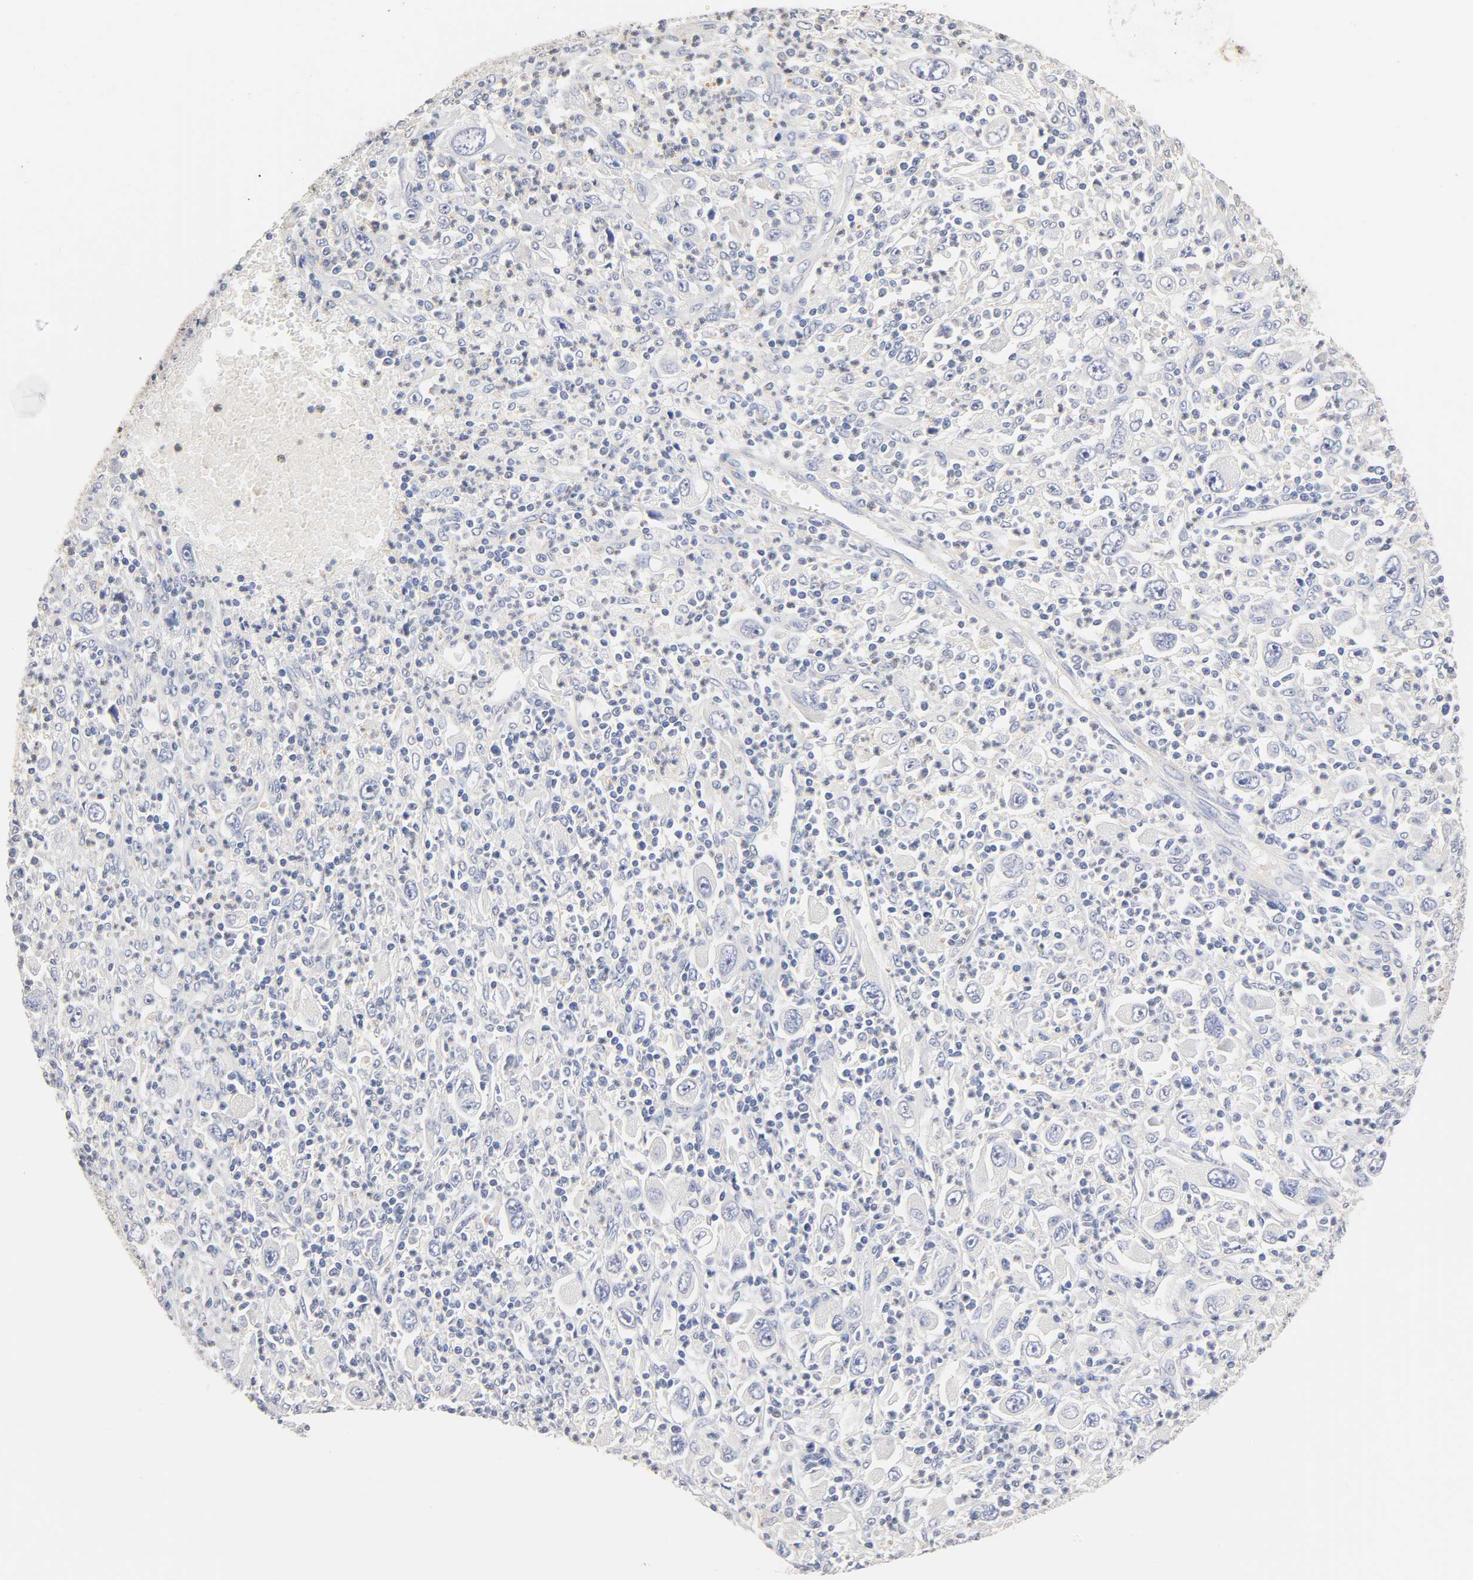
{"staining": {"intensity": "negative", "quantity": "none", "location": "none"}, "tissue": "melanoma", "cell_type": "Tumor cells", "image_type": "cancer", "snomed": [{"axis": "morphology", "description": "Malignant melanoma, Metastatic site"}, {"axis": "topography", "description": "Skin"}], "caption": "A high-resolution photomicrograph shows IHC staining of malignant melanoma (metastatic site), which shows no significant staining in tumor cells.", "gene": "SEMA5A", "patient": {"sex": "female", "age": 56}}